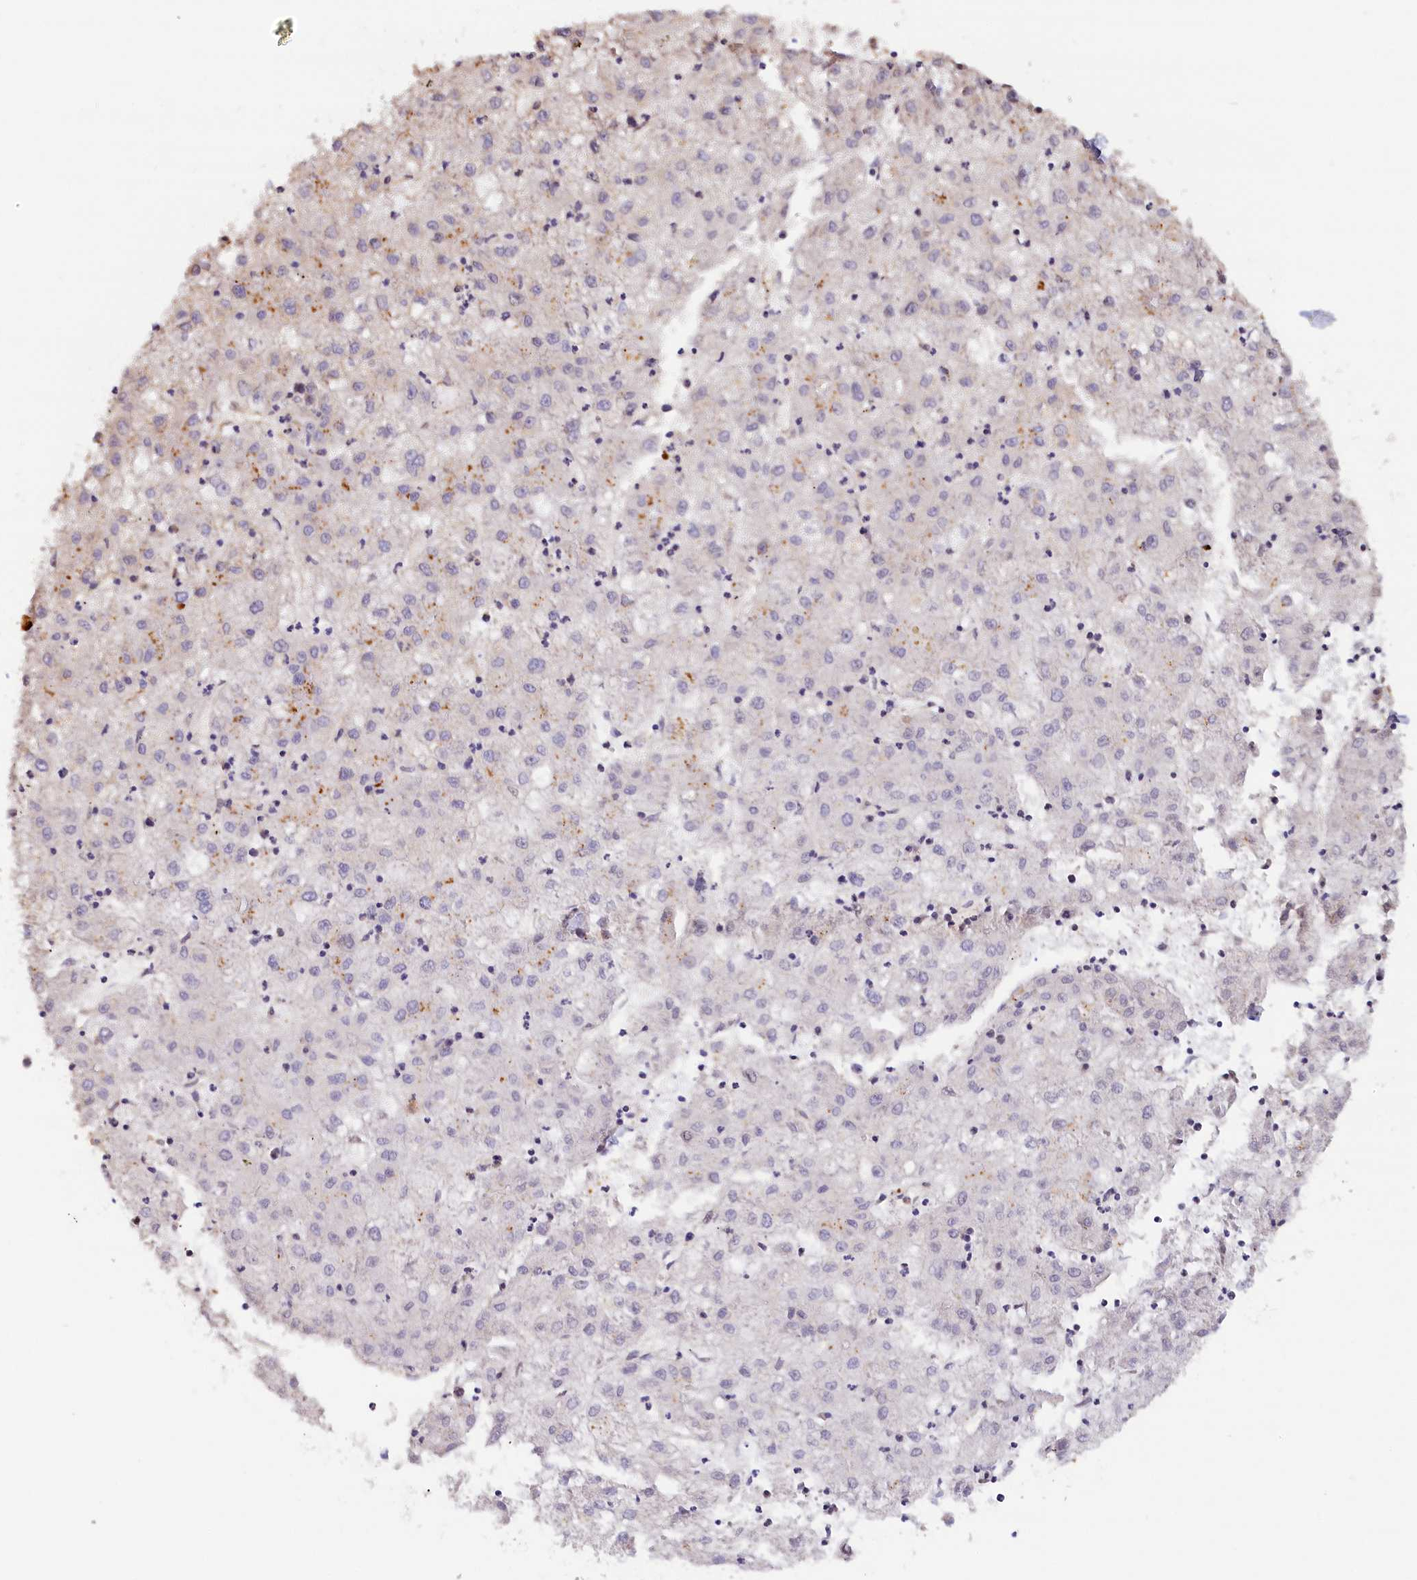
{"staining": {"intensity": "negative", "quantity": "none", "location": "none"}, "tissue": "liver cancer", "cell_type": "Tumor cells", "image_type": "cancer", "snomed": [{"axis": "morphology", "description": "Carcinoma, Hepatocellular, NOS"}, {"axis": "topography", "description": "Liver"}], "caption": "DAB (3,3'-diaminobenzidine) immunohistochemical staining of human liver cancer shows no significant expression in tumor cells.", "gene": "KATNB1", "patient": {"sex": "male", "age": 72}}